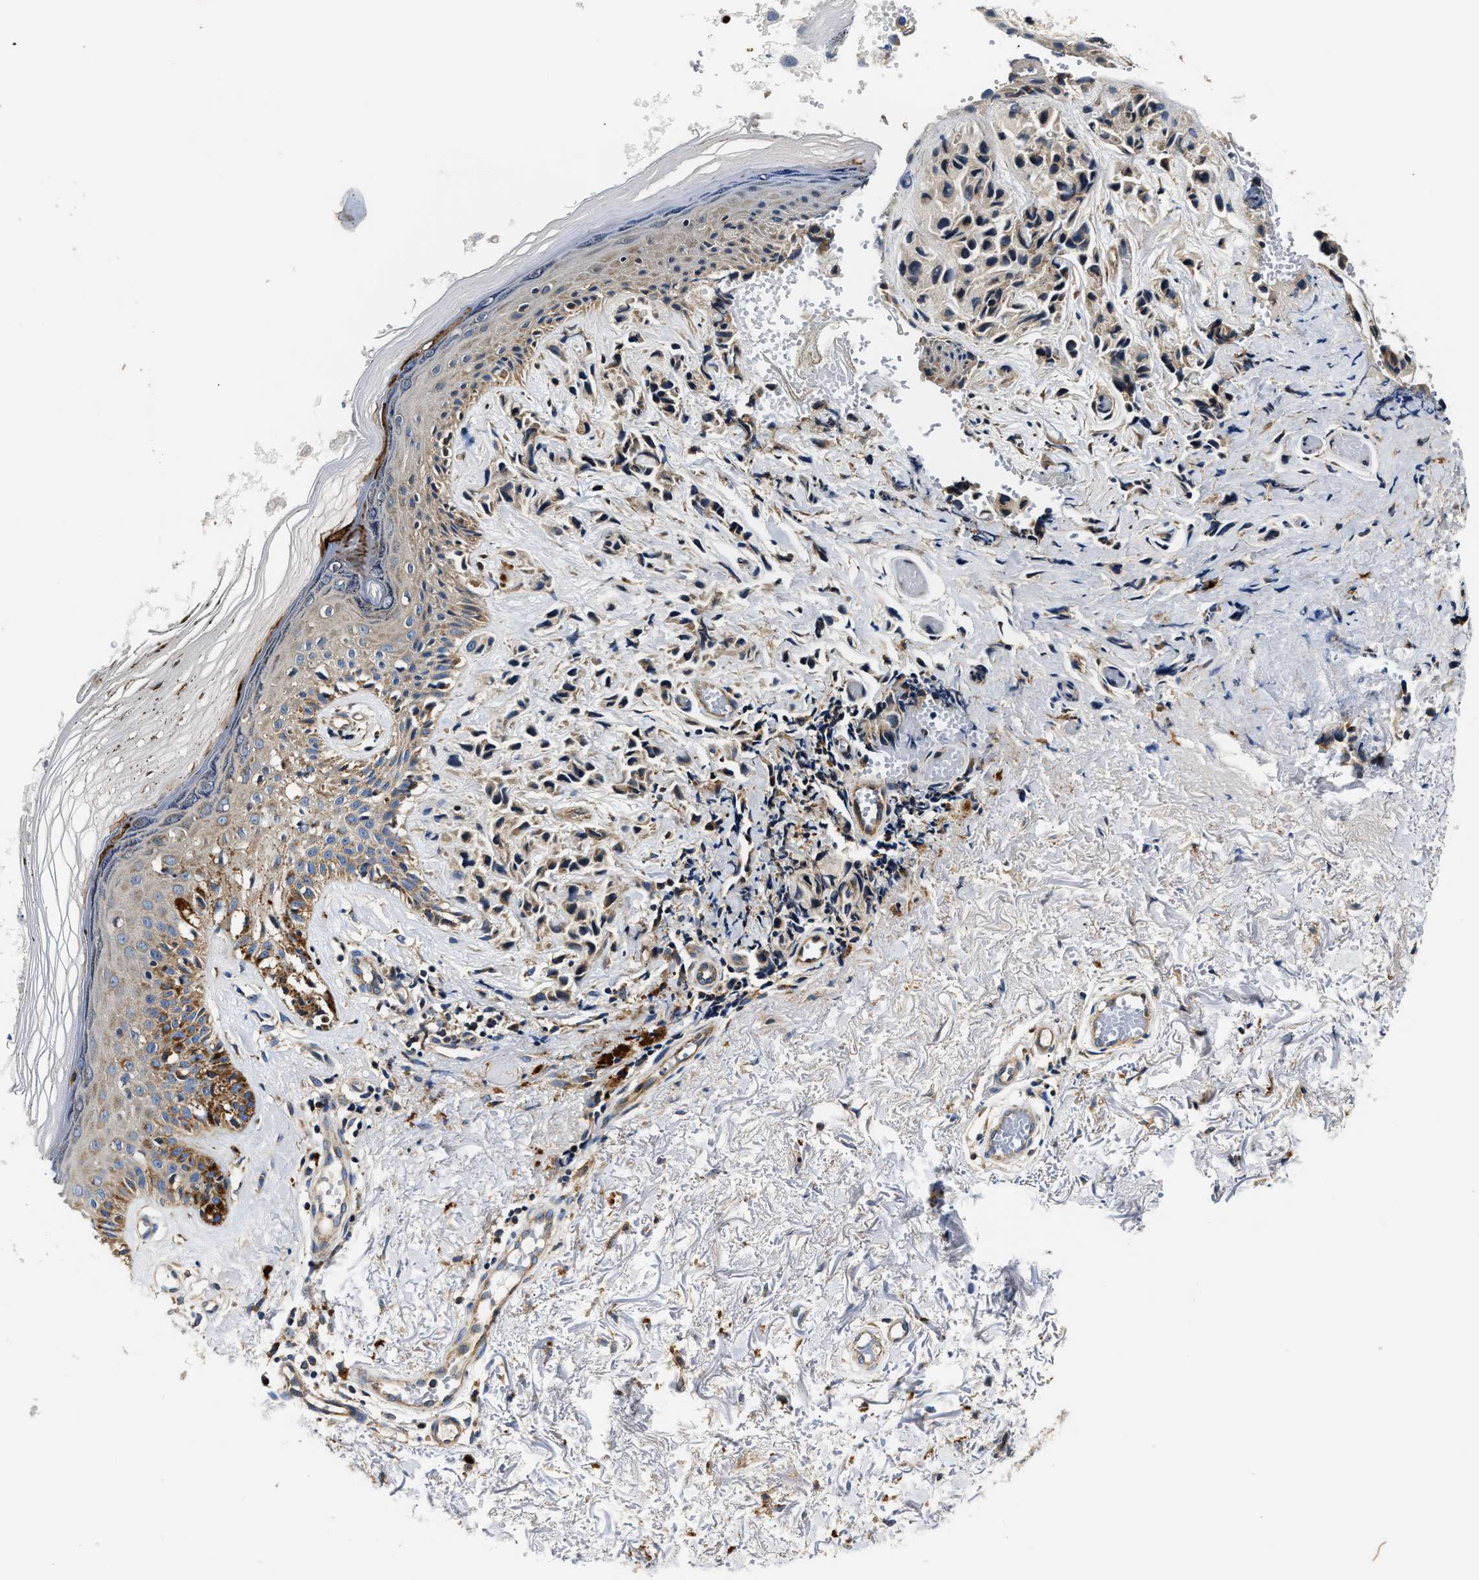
{"staining": {"intensity": "weak", "quantity": "25%-75%", "location": "cytoplasmic/membranous"}, "tissue": "melanoma", "cell_type": "Tumor cells", "image_type": "cancer", "snomed": [{"axis": "morphology", "description": "Malignant melanoma, NOS"}, {"axis": "topography", "description": "Skin"}], "caption": "Weak cytoplasmic/membranous positivity is appreciated in approximately 25%-75% of tumor cells in malignant melanoma. The staining was performed using DAB (3,3'-diaminobenzidine), with brown indicating positive protein expression. Nuclei are stained blue with hematoxylin.", "gene": "TEX2", "patient": {"sex": "female", "age": 58}}